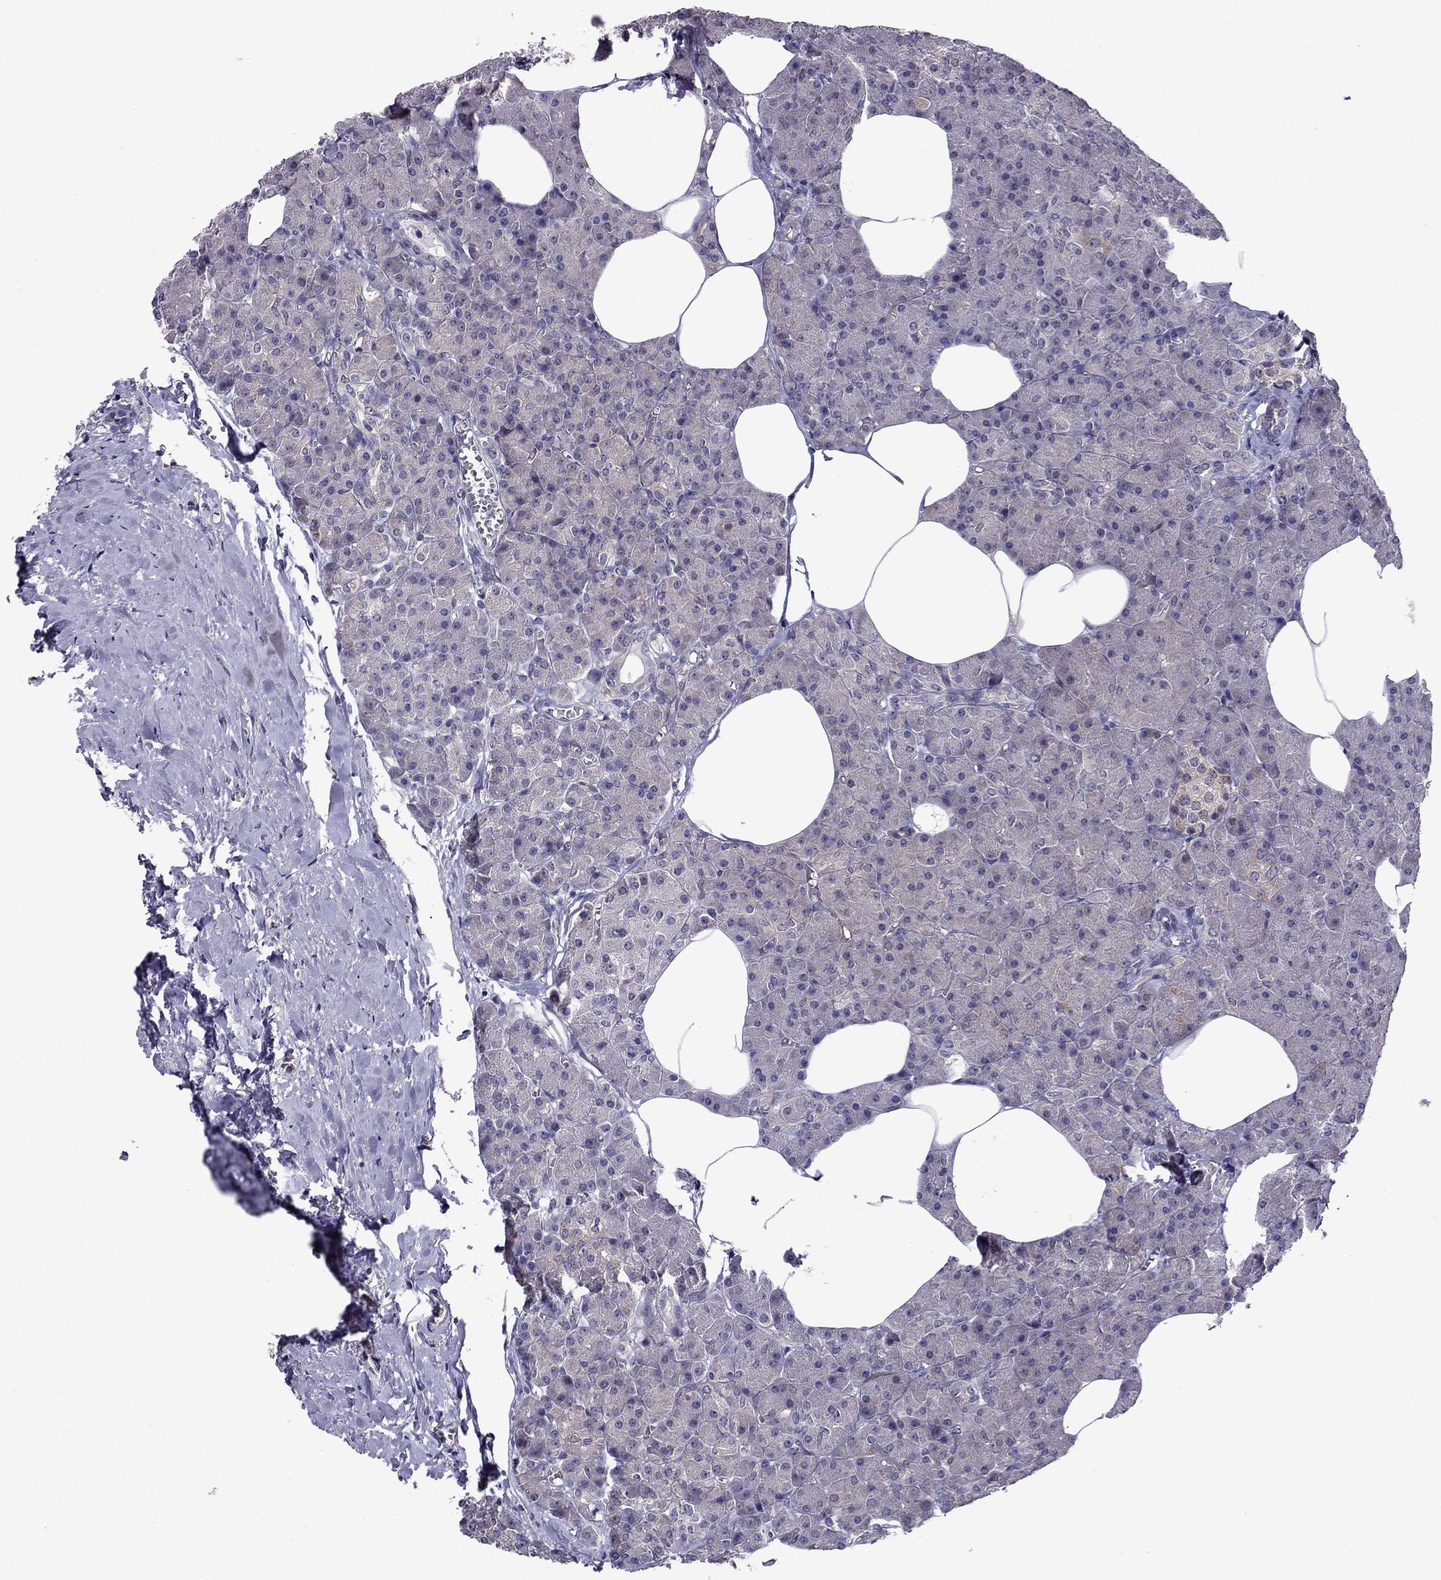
{"staining": {"intensity": "negative", "quantity": "none", "location": "none"}, "tissue": "pancreas", "cell_type": "Exocrine glandular cells", "image_type": "normal", "snomed": [{"axis": "morphology", "description": "Normal tissue, NOS"}, {"axis": "topography", "description": "Pancreas"}], "caption": "Immunohistochemical staining of unremarkable pancreas displays no significant staining in exocrine glandular cells. Brightfield microscopy of immunohistochemistry (IHC) stained with DAB (3,3'-diaminobenzidine) (brown) and hematoxylin (blue), captured at high magnification.", "gene": "CDK5", "patient": {"sex": "female", "age": 45}}